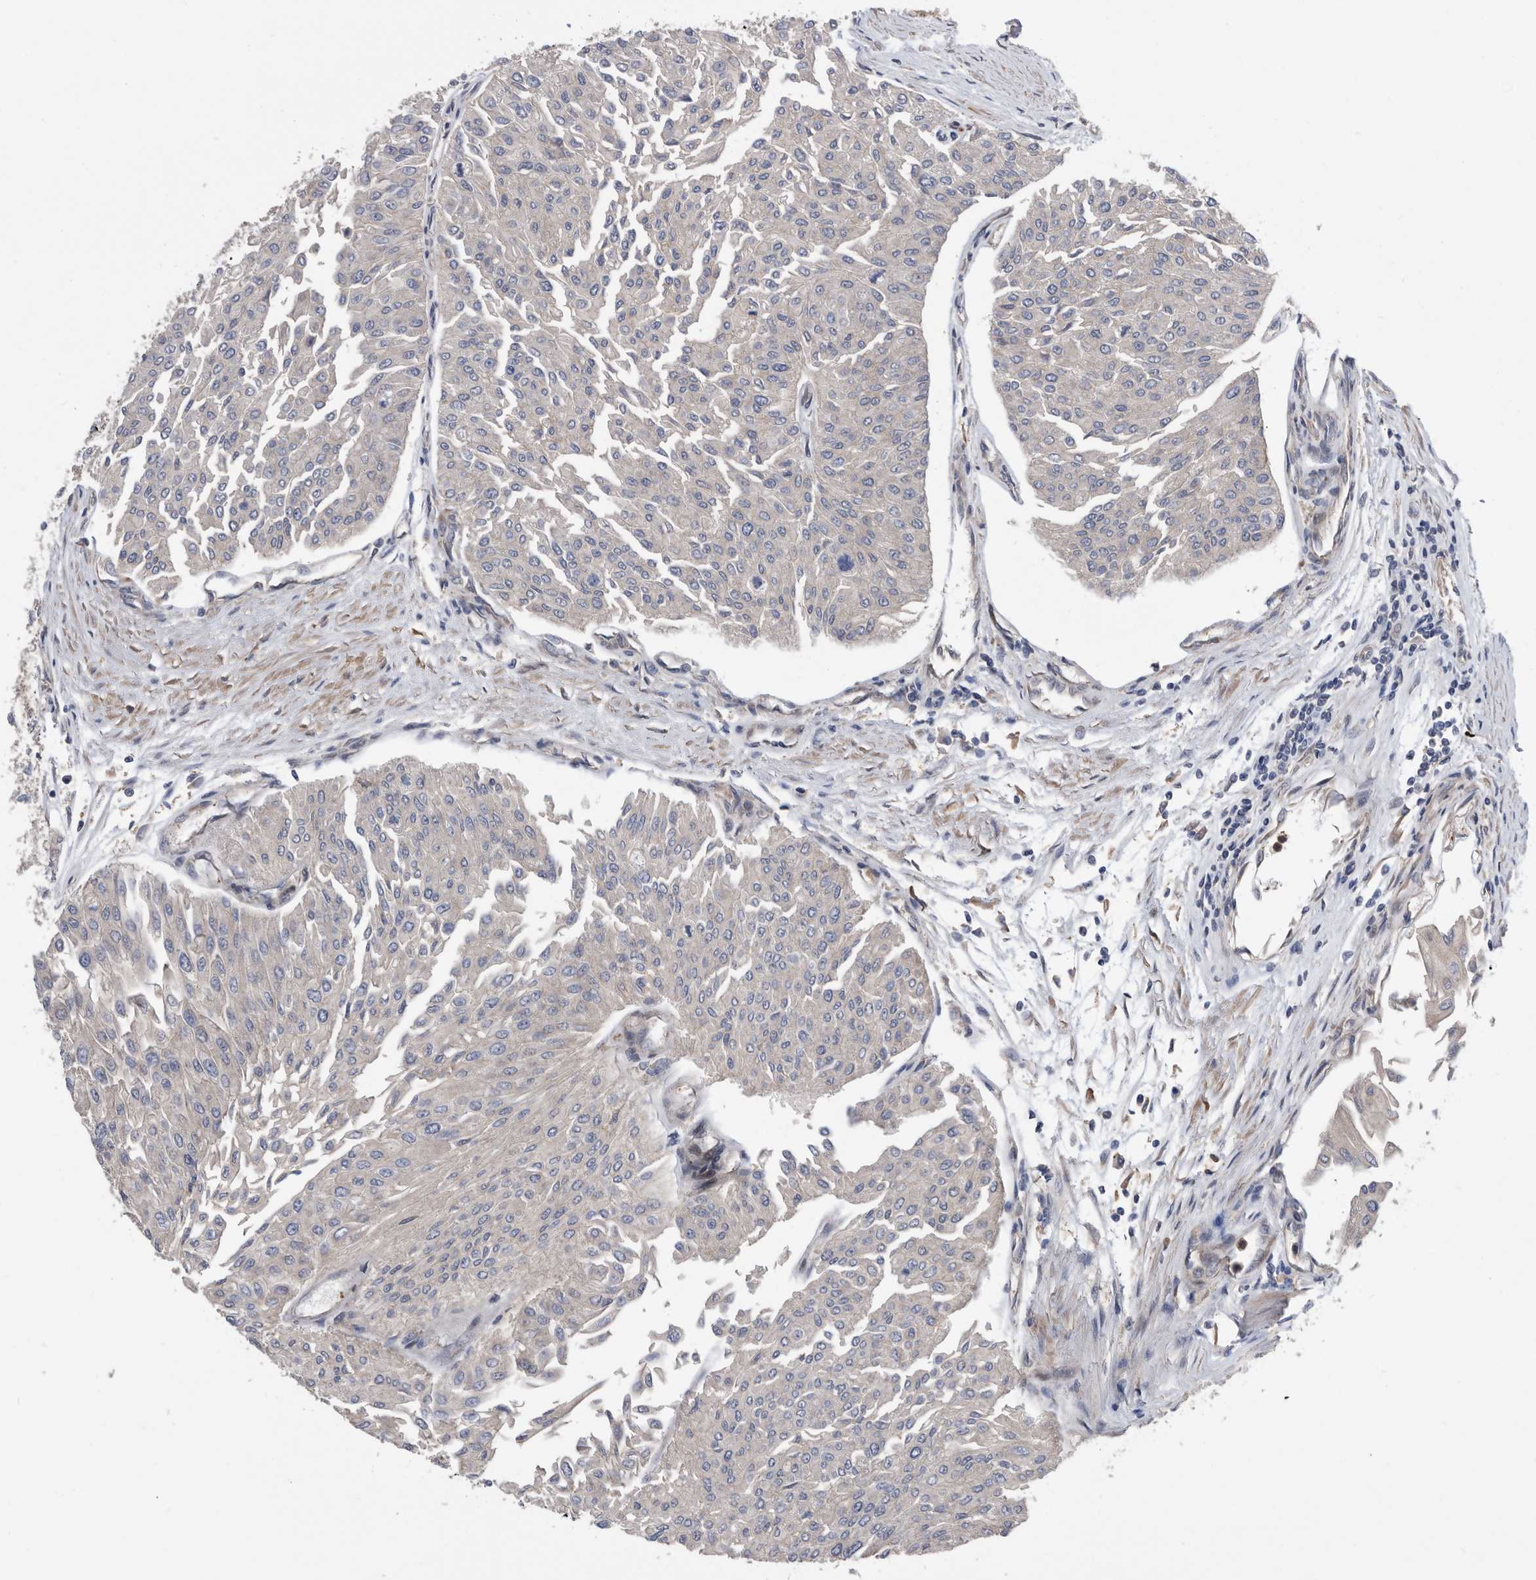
{"staining": {"intensity": "negative", "quantity": "none", "location": "none"}, "tissue": "urothelial cancer", "cell_type": "Tumor cells", "image_type": "cancer", "snomed": [{"axis": "morphology", "description": "Urothelial carcinoma, Low grade"}, {"axis": "topography", "description": "Urinary bladder"}], "caption": "Tumor cells show no significant protein staining in urothelial cancer.", "gene": "SERINC2", "patient": {"sex": "male", "age": 67}}